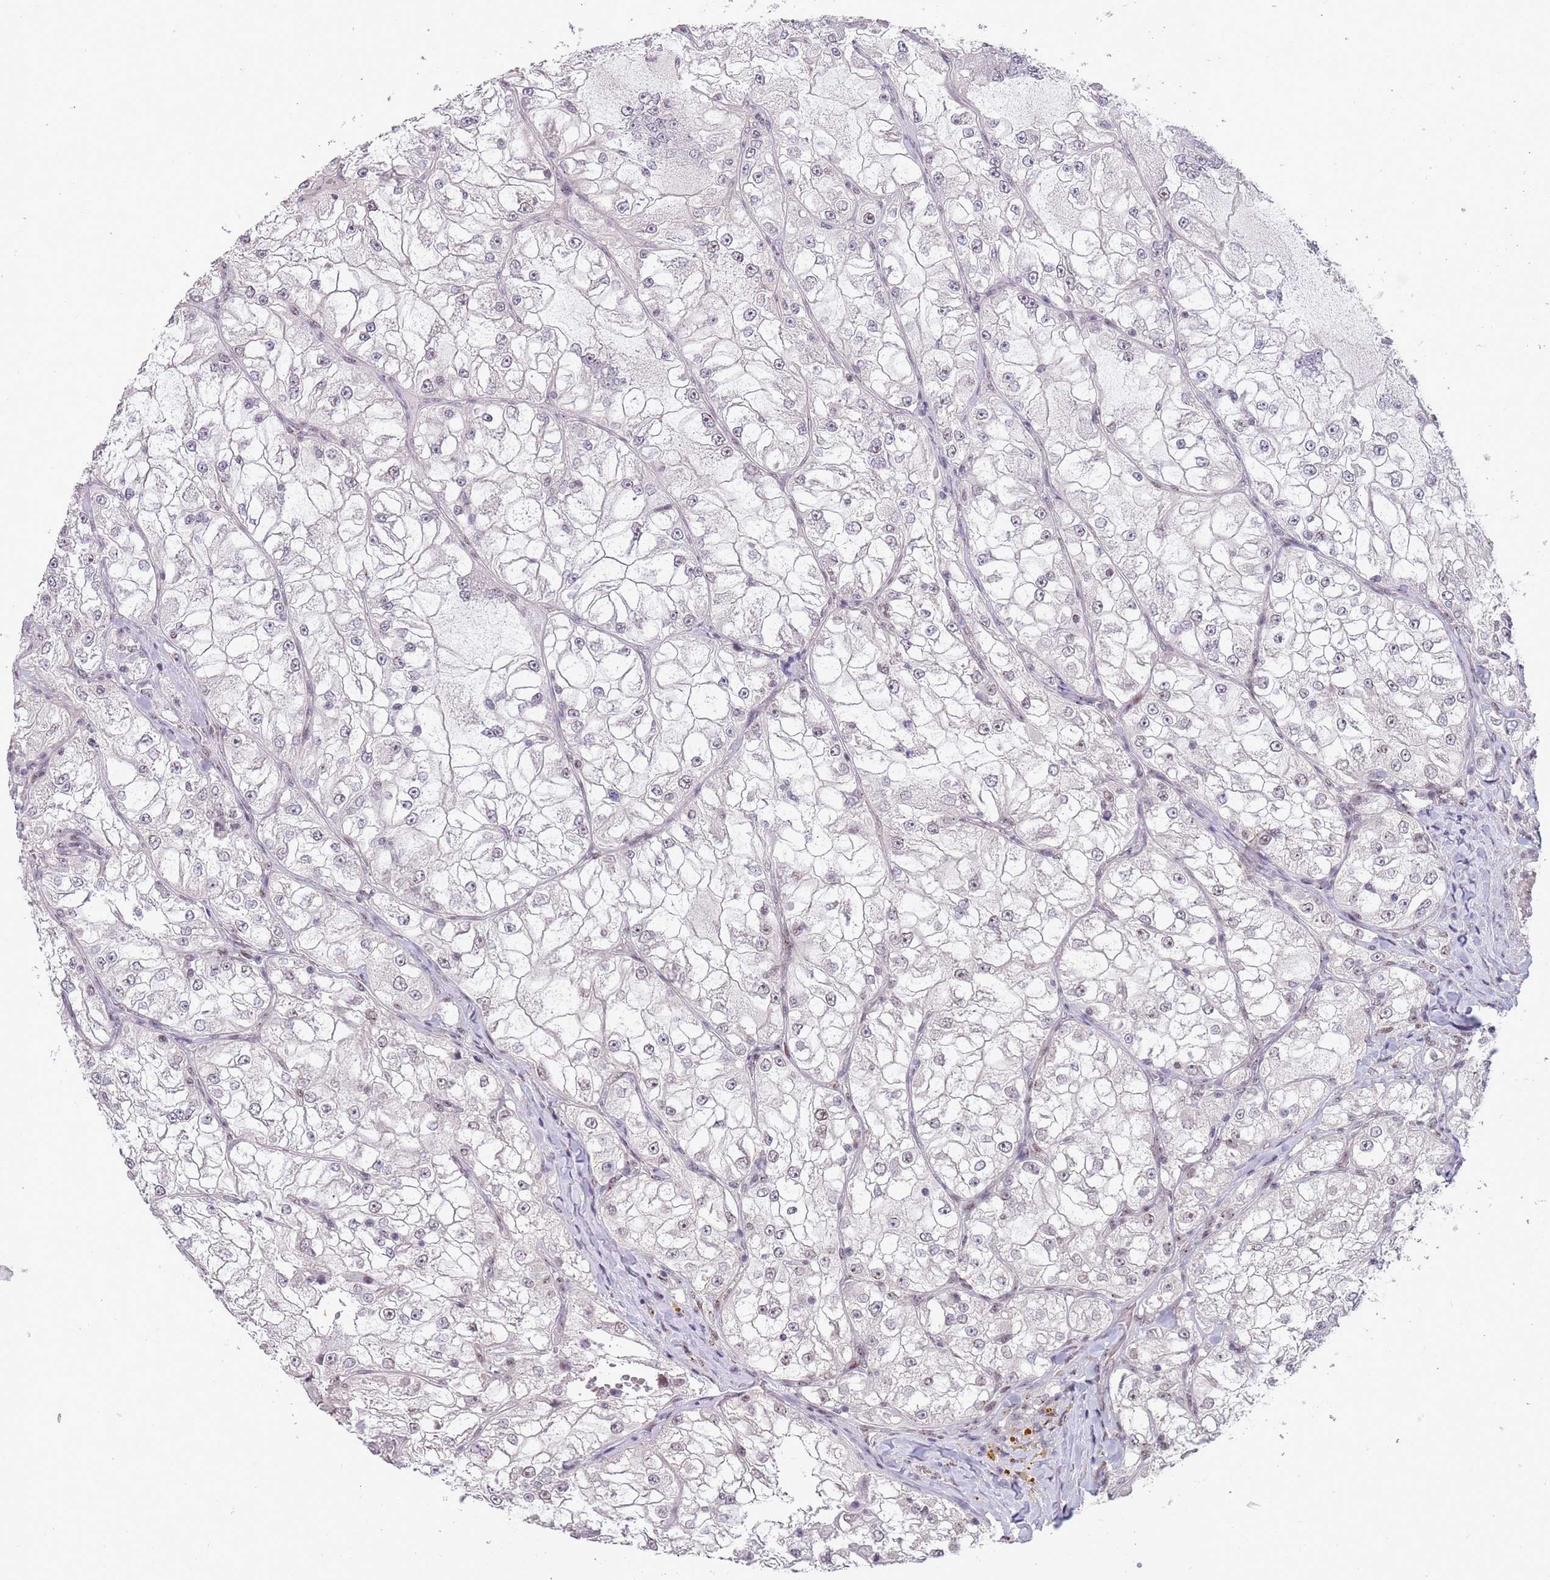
{"staining": {"intensity": "negative", "quantity": "none", "location": "none"}, "tissue": "renal cancer", "cell_type": "Tumor cells", "image_type": "cancer", "snomed": [{"axis": "morphology", "description": "Adenocarcinoma, NOS"}, {"axis": "topography", "description": "Kidney"}], "caption": "The image exhibits no staining of tumor cells in renal cancer.", "gene": "CIZ1", "patient": {"sex": "female", "age": 72}}